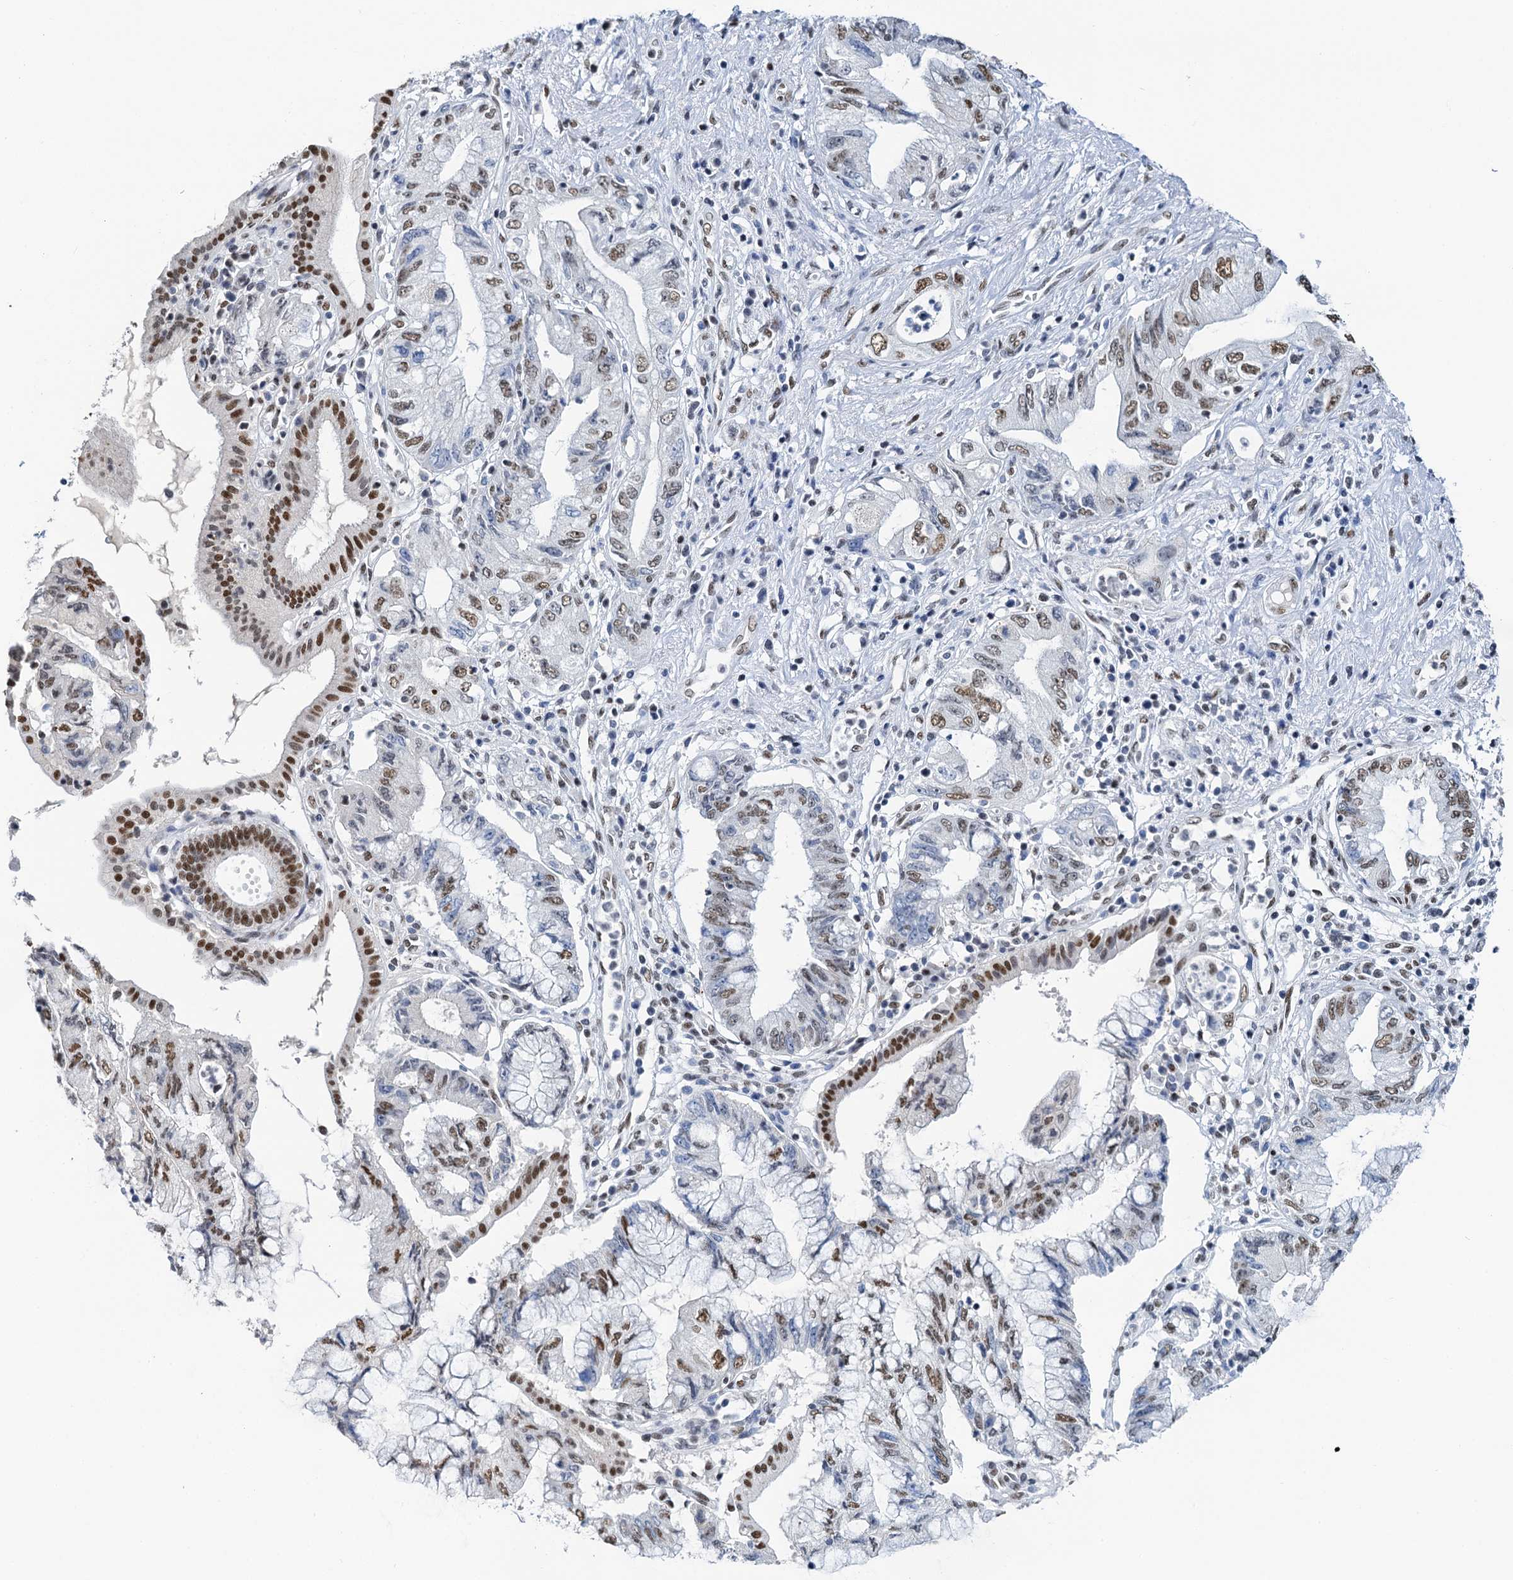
{"staining": {"intensity": "moderate", "quantity": ">75%", "location": "nuclear"}, "tissue": "pancreatic cancer", "cell_type": "Tumor cells", "image_type": "cancer", "snomed": [{"axis": "morphology", "description": "Adenocarcinoma, NOS"}, {"axis": "topography", "description": "Pancreas"}], "caption": "Immunohistochemistry micrograph of human pancreatic cancer (adenocarcinoma) stained for a protein (brown), which reveals medium levels of moderate nuclear expression in about >75% of tumor cells.", "gene": "SLTM", "patient": {"sex": "female", "age": 73}}